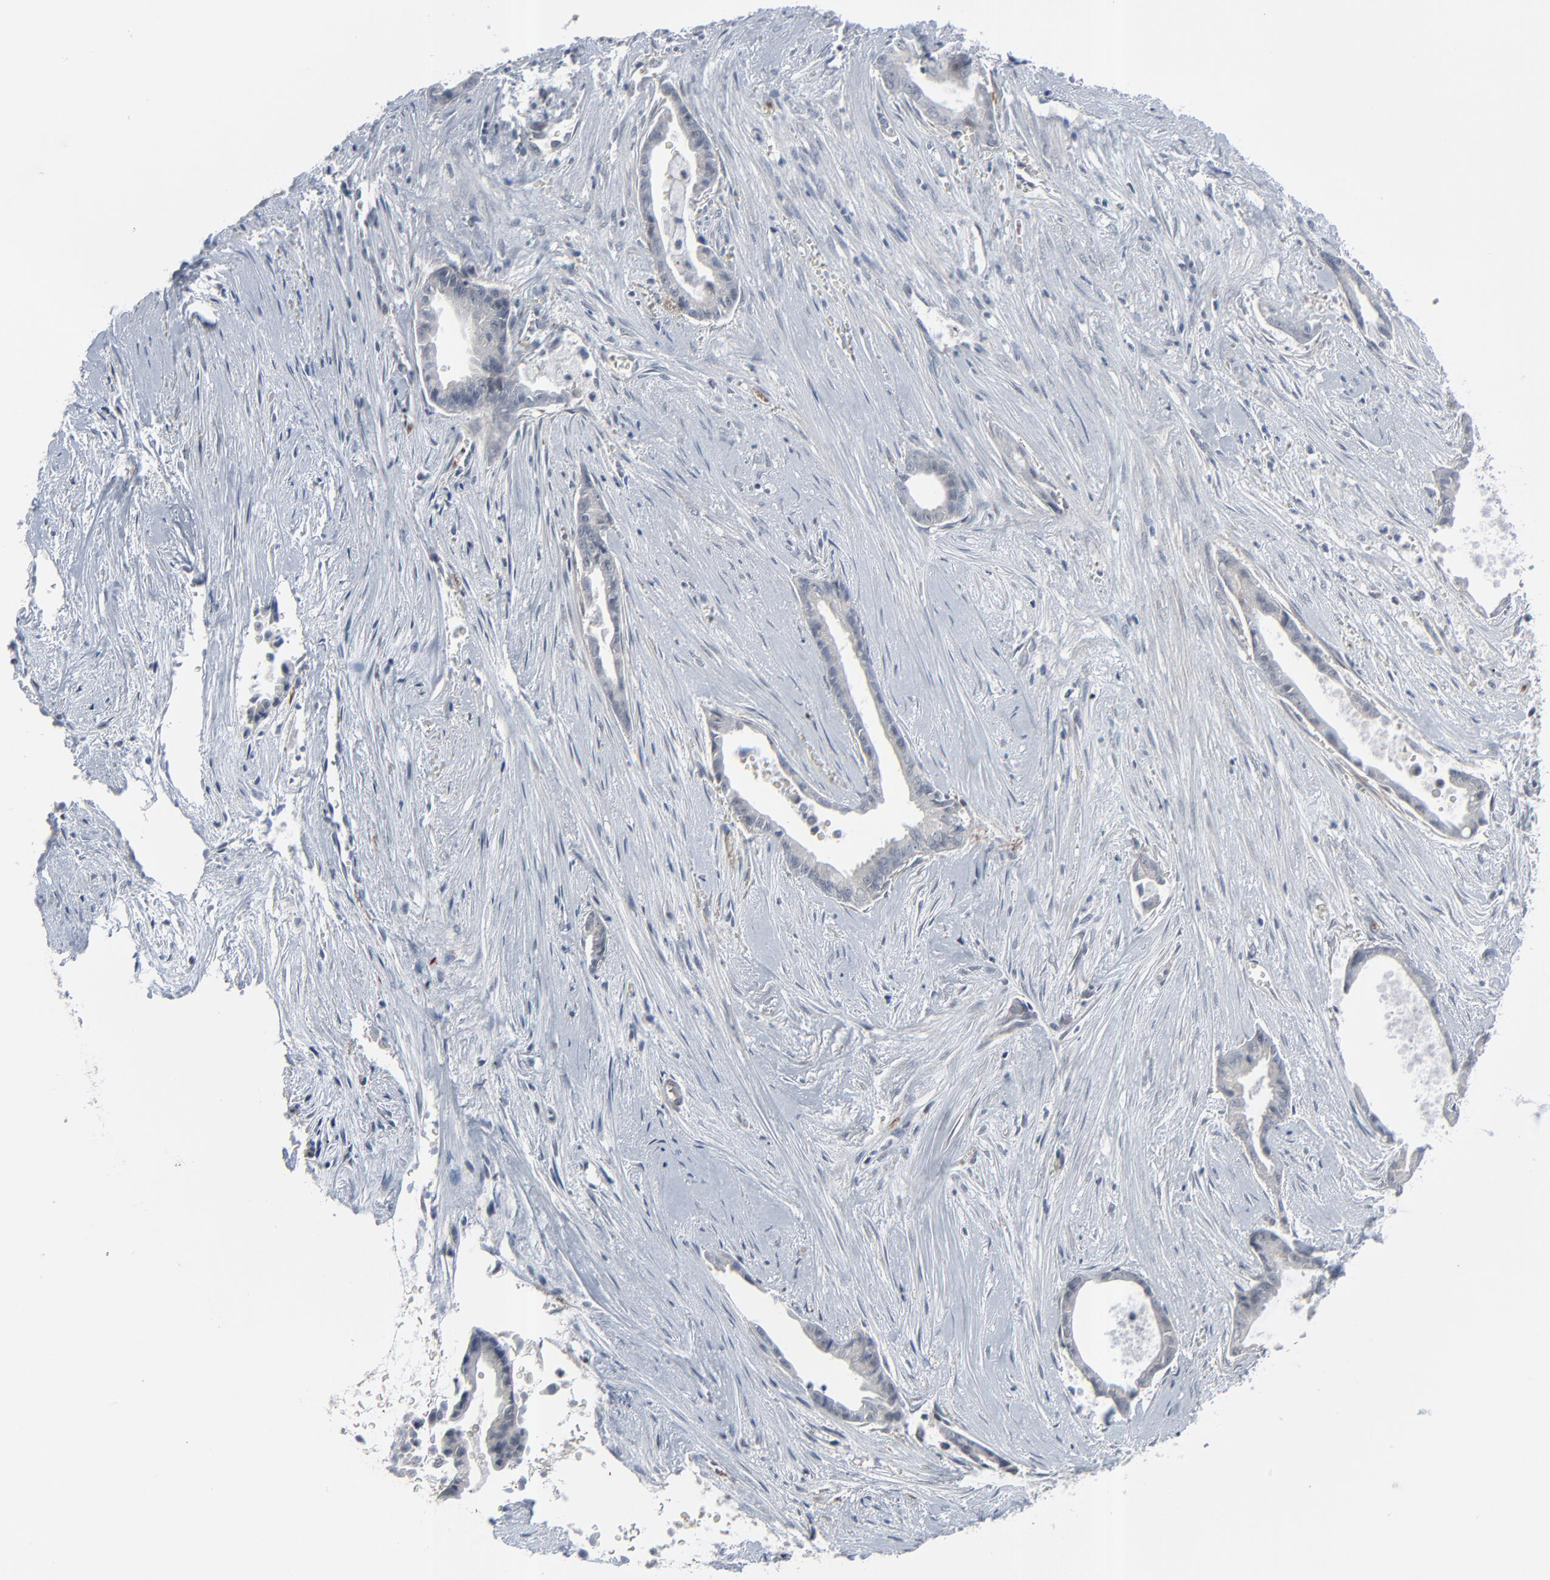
{"staining": {"intensity": "negative", "quantity": "none", "location": "none"}, "tissue": "liver cancer", "cell_type": "Tumor cells", "image_type": "cancer", "snomed": [{"axis": "morphology", "description": "Cholangiocarcinoma"}, {"axis": "topography", "description": "Liver"}], "caption": "Immunohistochemistry micrograph of neoplastic tissue: human cholangiocarcinoma (liver) stained with DAB displays no significant protein expression in tumor cells.", "gene": "NEUROD1", "patient": {"sex": "female", "age": 55}}